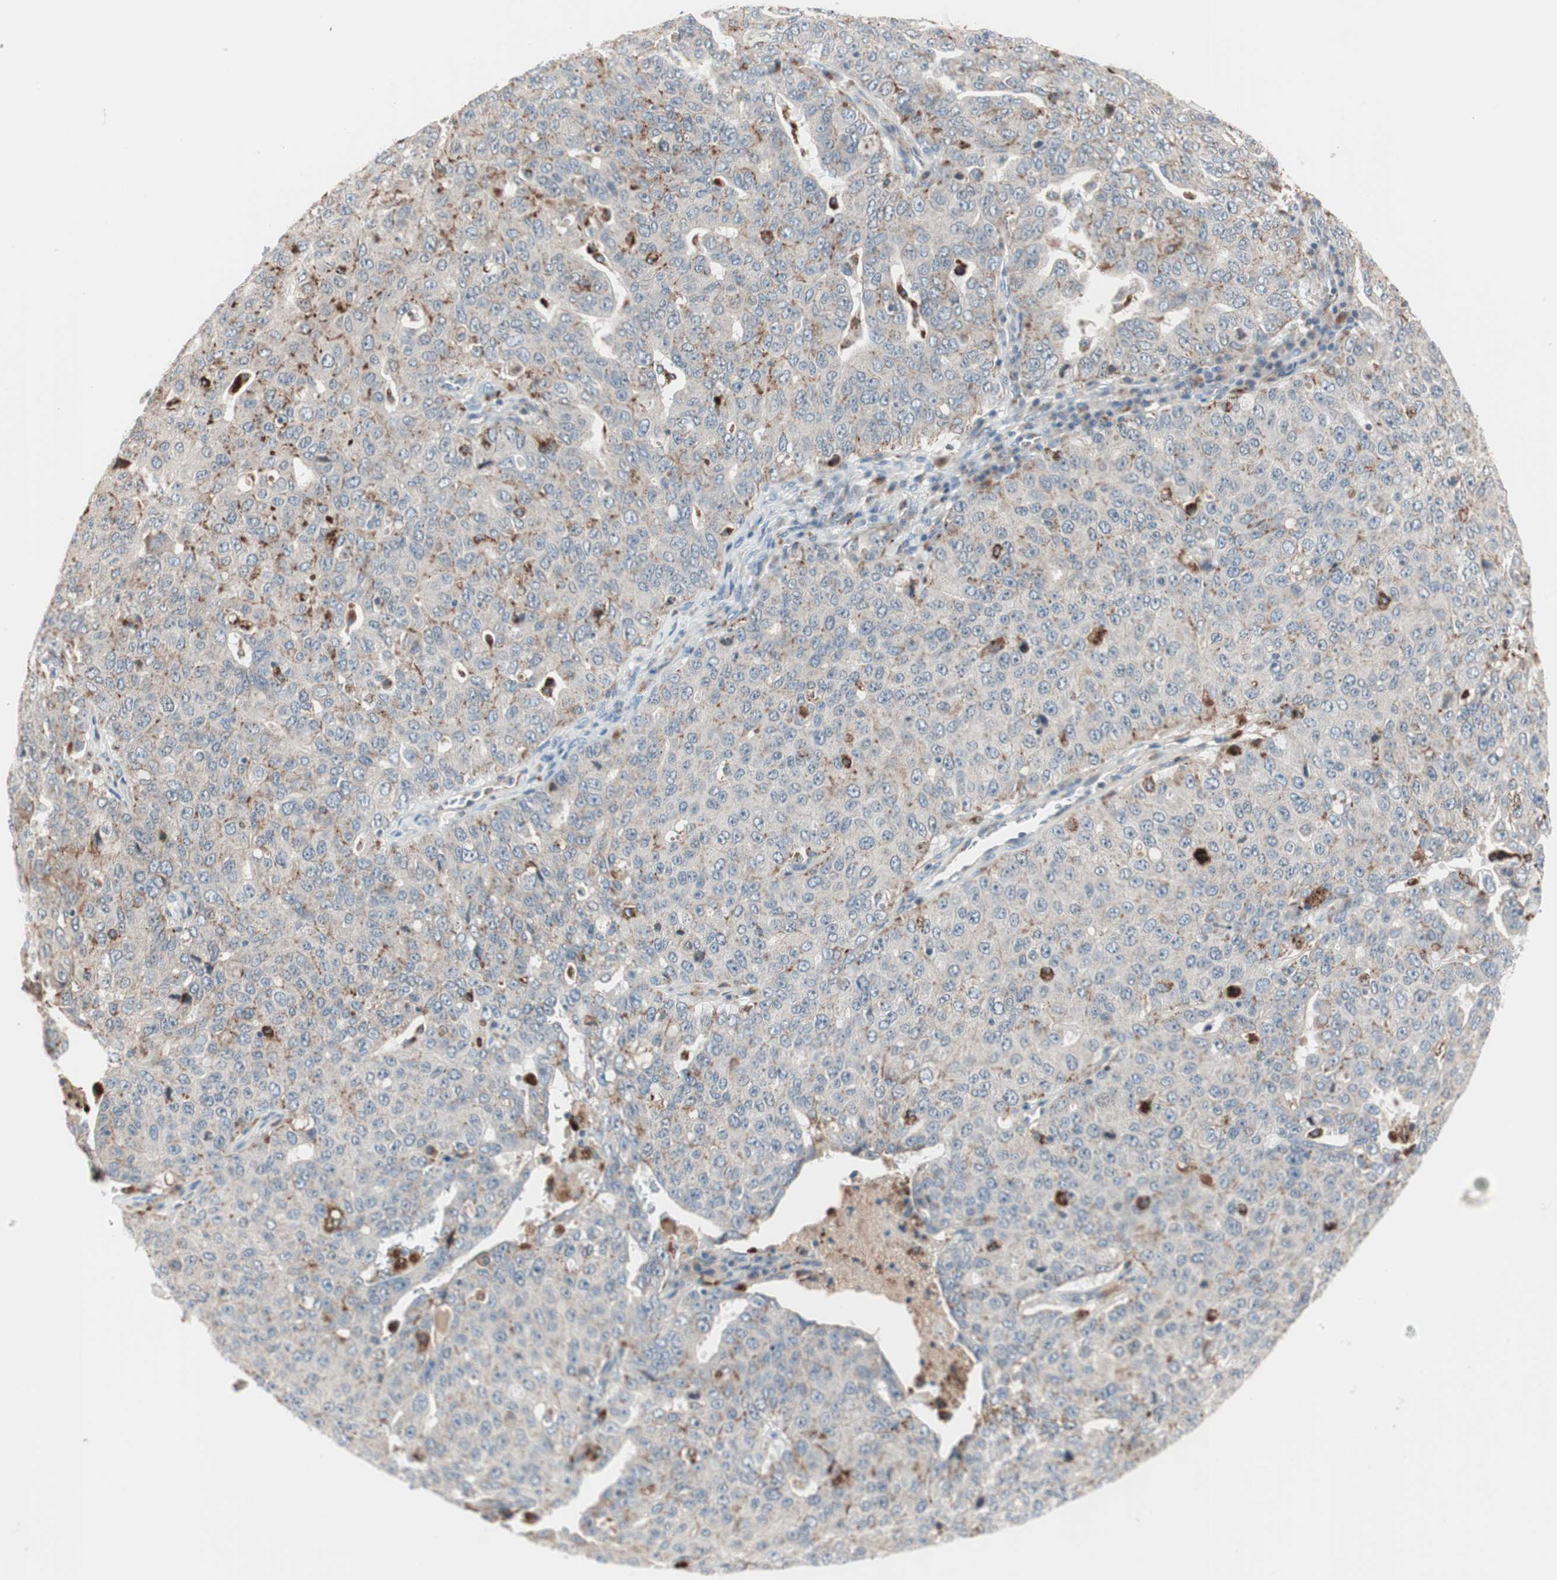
{"staining": {"intensity": "weak", "quantity": "25%-75%", "location": "cytoplasmic/membranous"}, "tissue": "ovarian cancer", "cell_type": "Tumor cells", "image_type": "cancer", "snomed": [{"axis": "morphology", "description": "Carcinoma, endometroid"}, {"axis": "topography", "description": "Ovary"}], "caption": "Immunohistochemistry (IHC) (DAB (3,3'-diaminobenzidine)) staining of human endometroid carcinoma (ovarian) shows weak cytoplasmic/membranous protein positivity in about 25%-75% of tumor cells.", "gene": "FGFR4", "patient": {"sex": "female", "age": 62}}